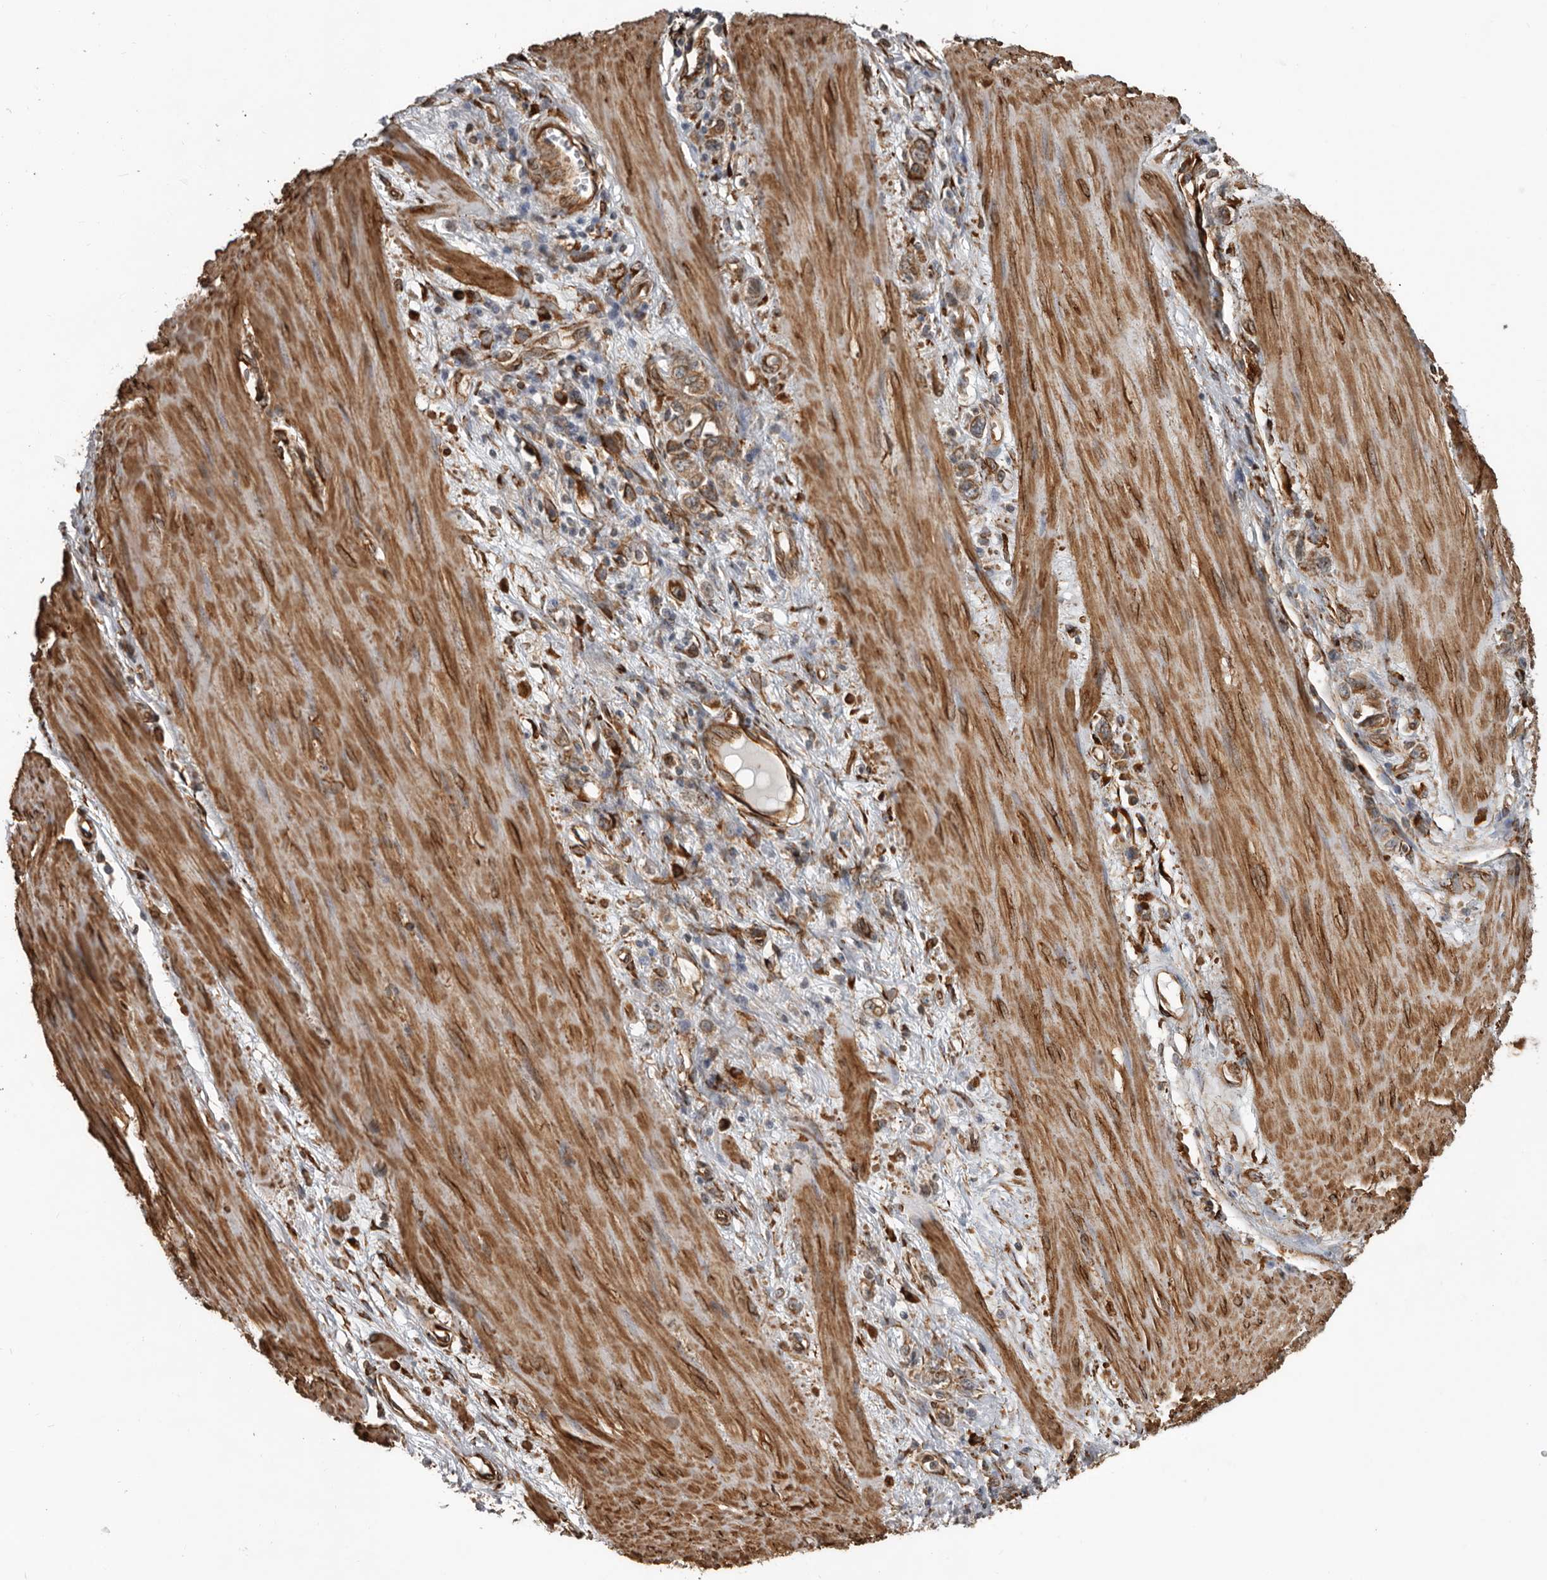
{"staining": {"intensity": "moderate", "quantity": ">75%", "location": "cytoplasmic/membranous"}, "tissue": "stomach cancer", "cell_type": "Tumor cells", "image_type": "cancer", "snomed": [{"axis": "morphology", "description": "Adenocarcinoma, NOS"}, {"axis": "topography", "description": "Stomach"}], "caption": "An immunohistochemistry (IHC) micrograph of neoplastic tissue is shown. Protein staining in brown highlights moderate cytoplasmic/membranous positivity in stomach cancer within tumor cells.", "gene": "CEP350", "patient": {"sex": "female", "age": 76}}